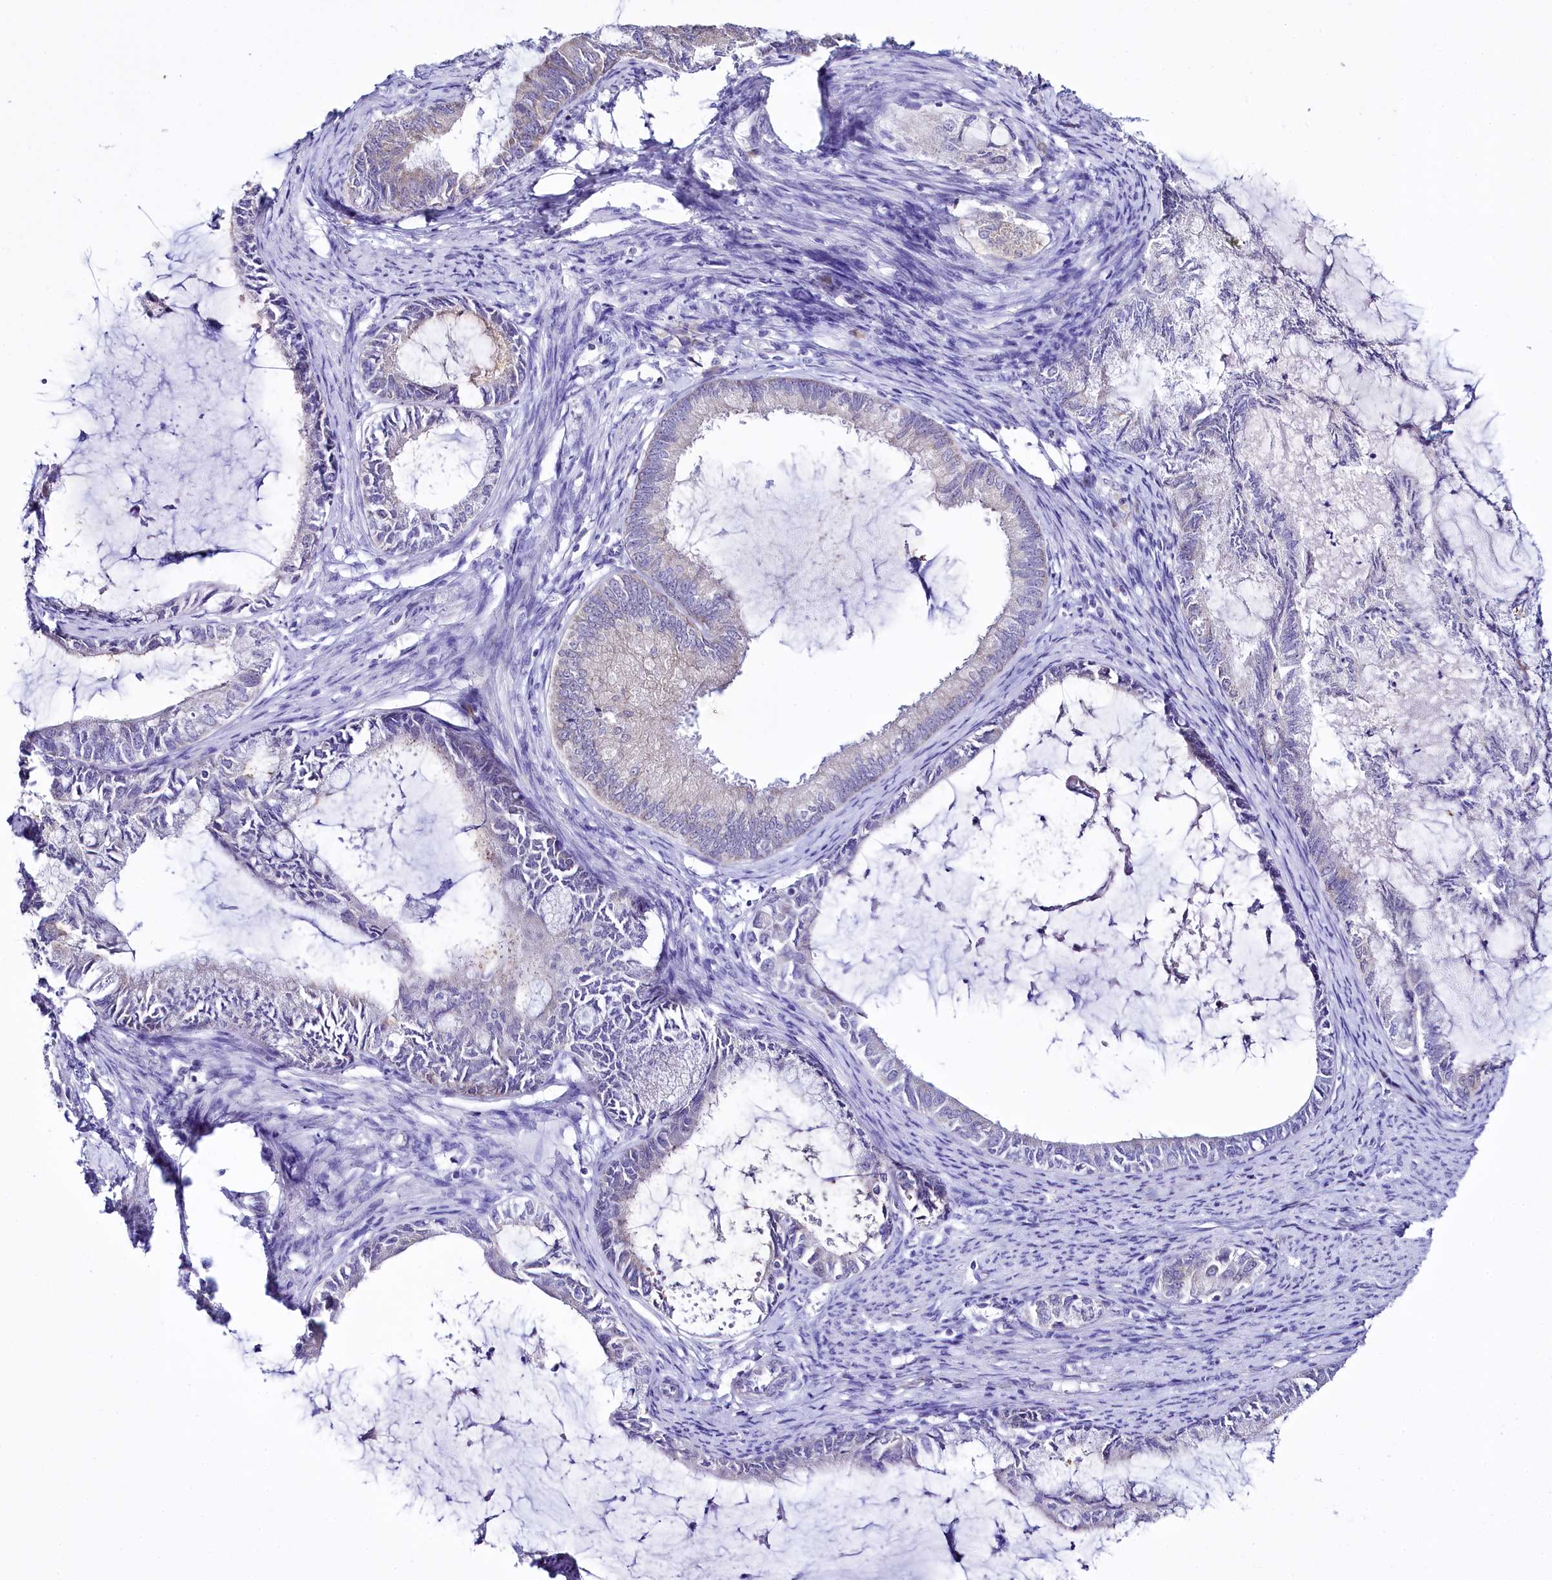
{"staining": {"intensity": "negative", "quantity": "none", "location": "none"}, "tissue": "endometrial cancer", "cell_type": "Tumor cells", "image_type": "cancer", "snomed": [{"axis": "morphology", "description": "Adenocarcinoma, NOS"}, {"axis": "topography", "description": "Endometrium"}], "caption": "There is no significant positivity in tumor cells of endometrial adenocarcinoma.", "gene": "SPATS2", "patient": {"sex": "female", "age": 86}}